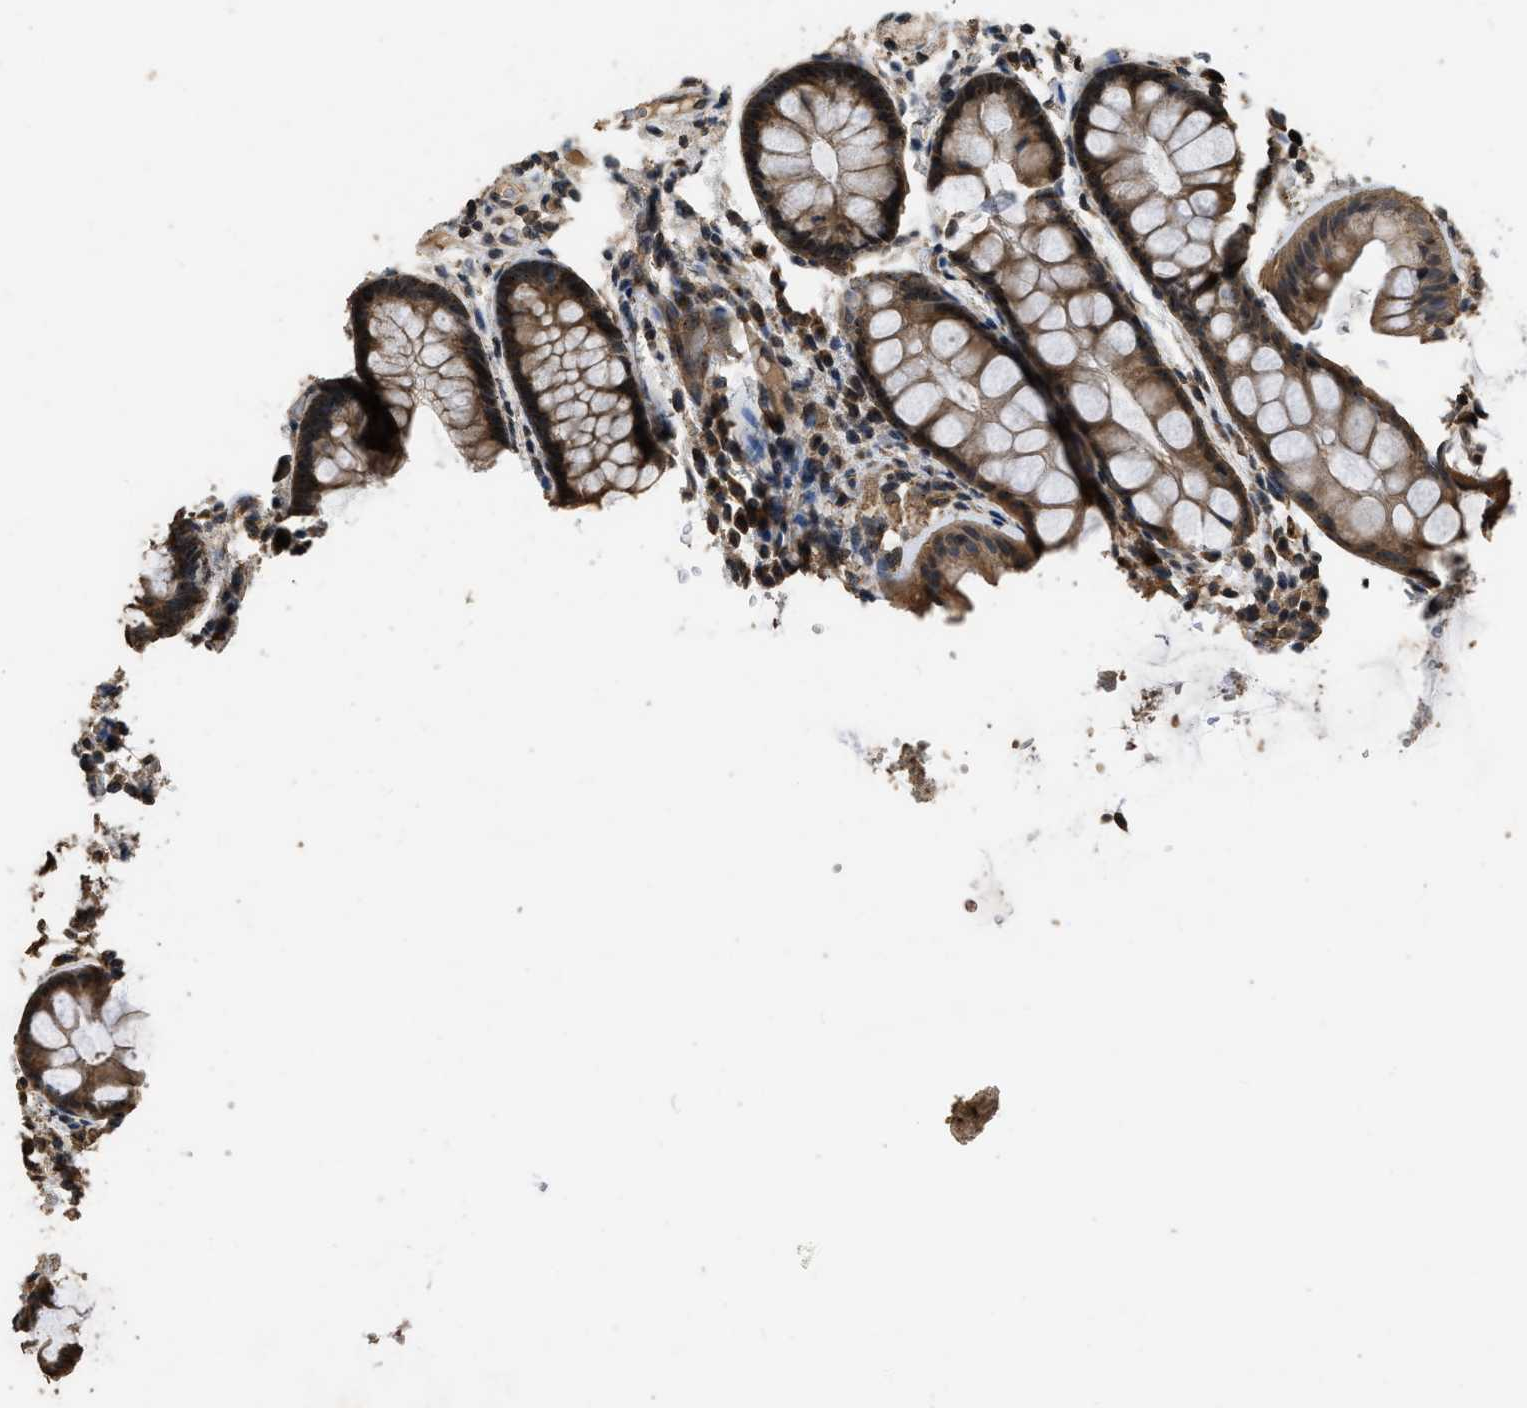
{"staining": {"intensity": "negative", "quantity": "none", "location": "none"}, "tissue": "colon", "cell_type": "Endothelial cells", "image_type": "normal", "snomed": [{"axis": "morphology", "description": "Normal tissue, NOS"}, {"axis": "topography", "description": "Colon"}], "caption": "IHC histopathology image of benign colon: colon stained with DAB (3,3'-diaminobenzidine) shows no significant protein positivity in endothelial cells.", "gene": "DENND6B", "patient": {"sex": "female", "age": 56}}